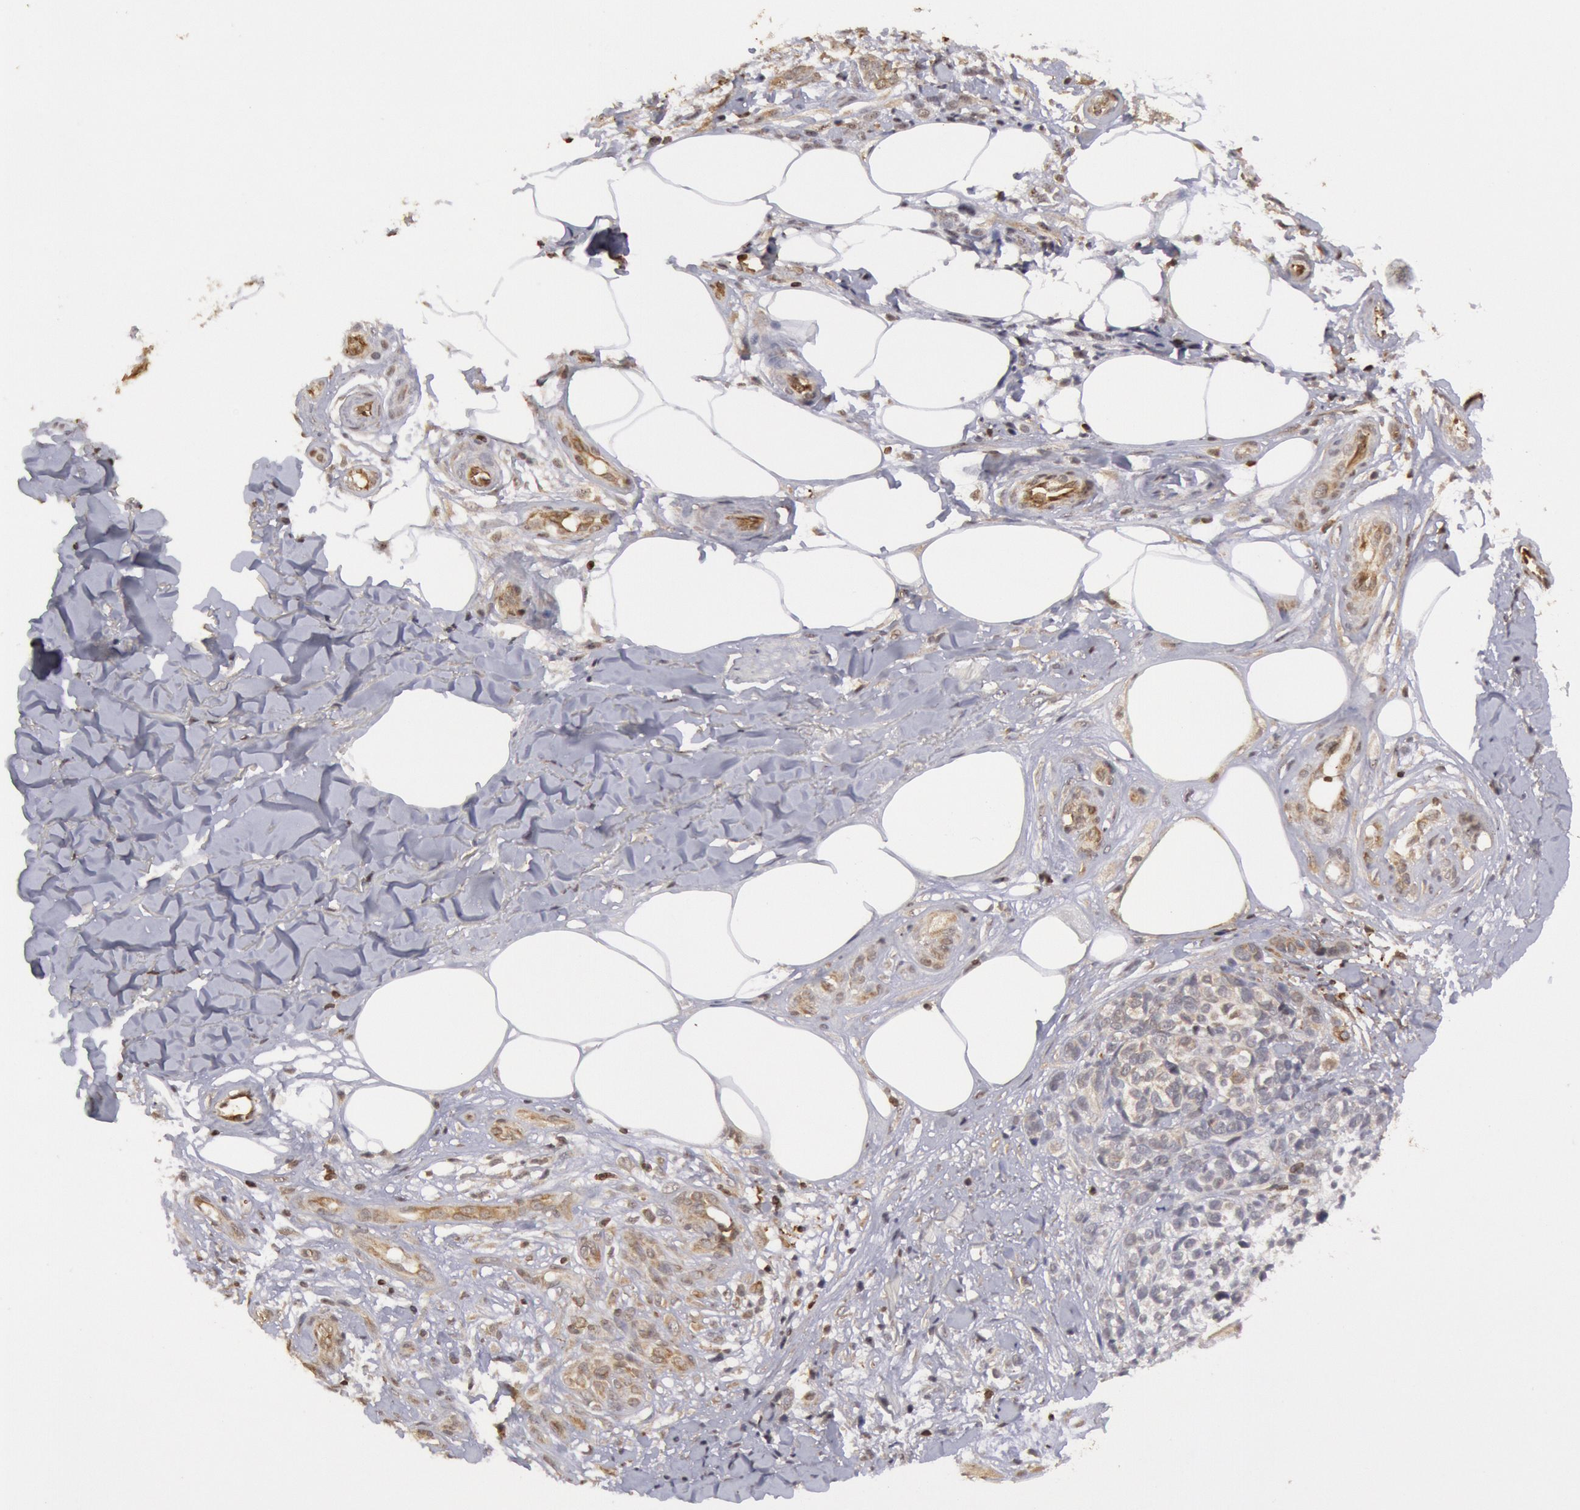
{"staining": {"intensity": "negative", "quantity": "none", "location": "none"}, "tissue": "melanoma", "cell_type": "Tumor cells", "image_type": "cancer", "snomed": [{"axis": "morphology", "description": "Malignant melanoma, NOS"}, {"axis": "topography", "description": "Skin"}], "caption": "Immunohistochemical staining of malignant melanoma exhibits no significant expression in tumor cells.", "gene": "TAP2", "patient": {"sex": "female", "age": 85}}